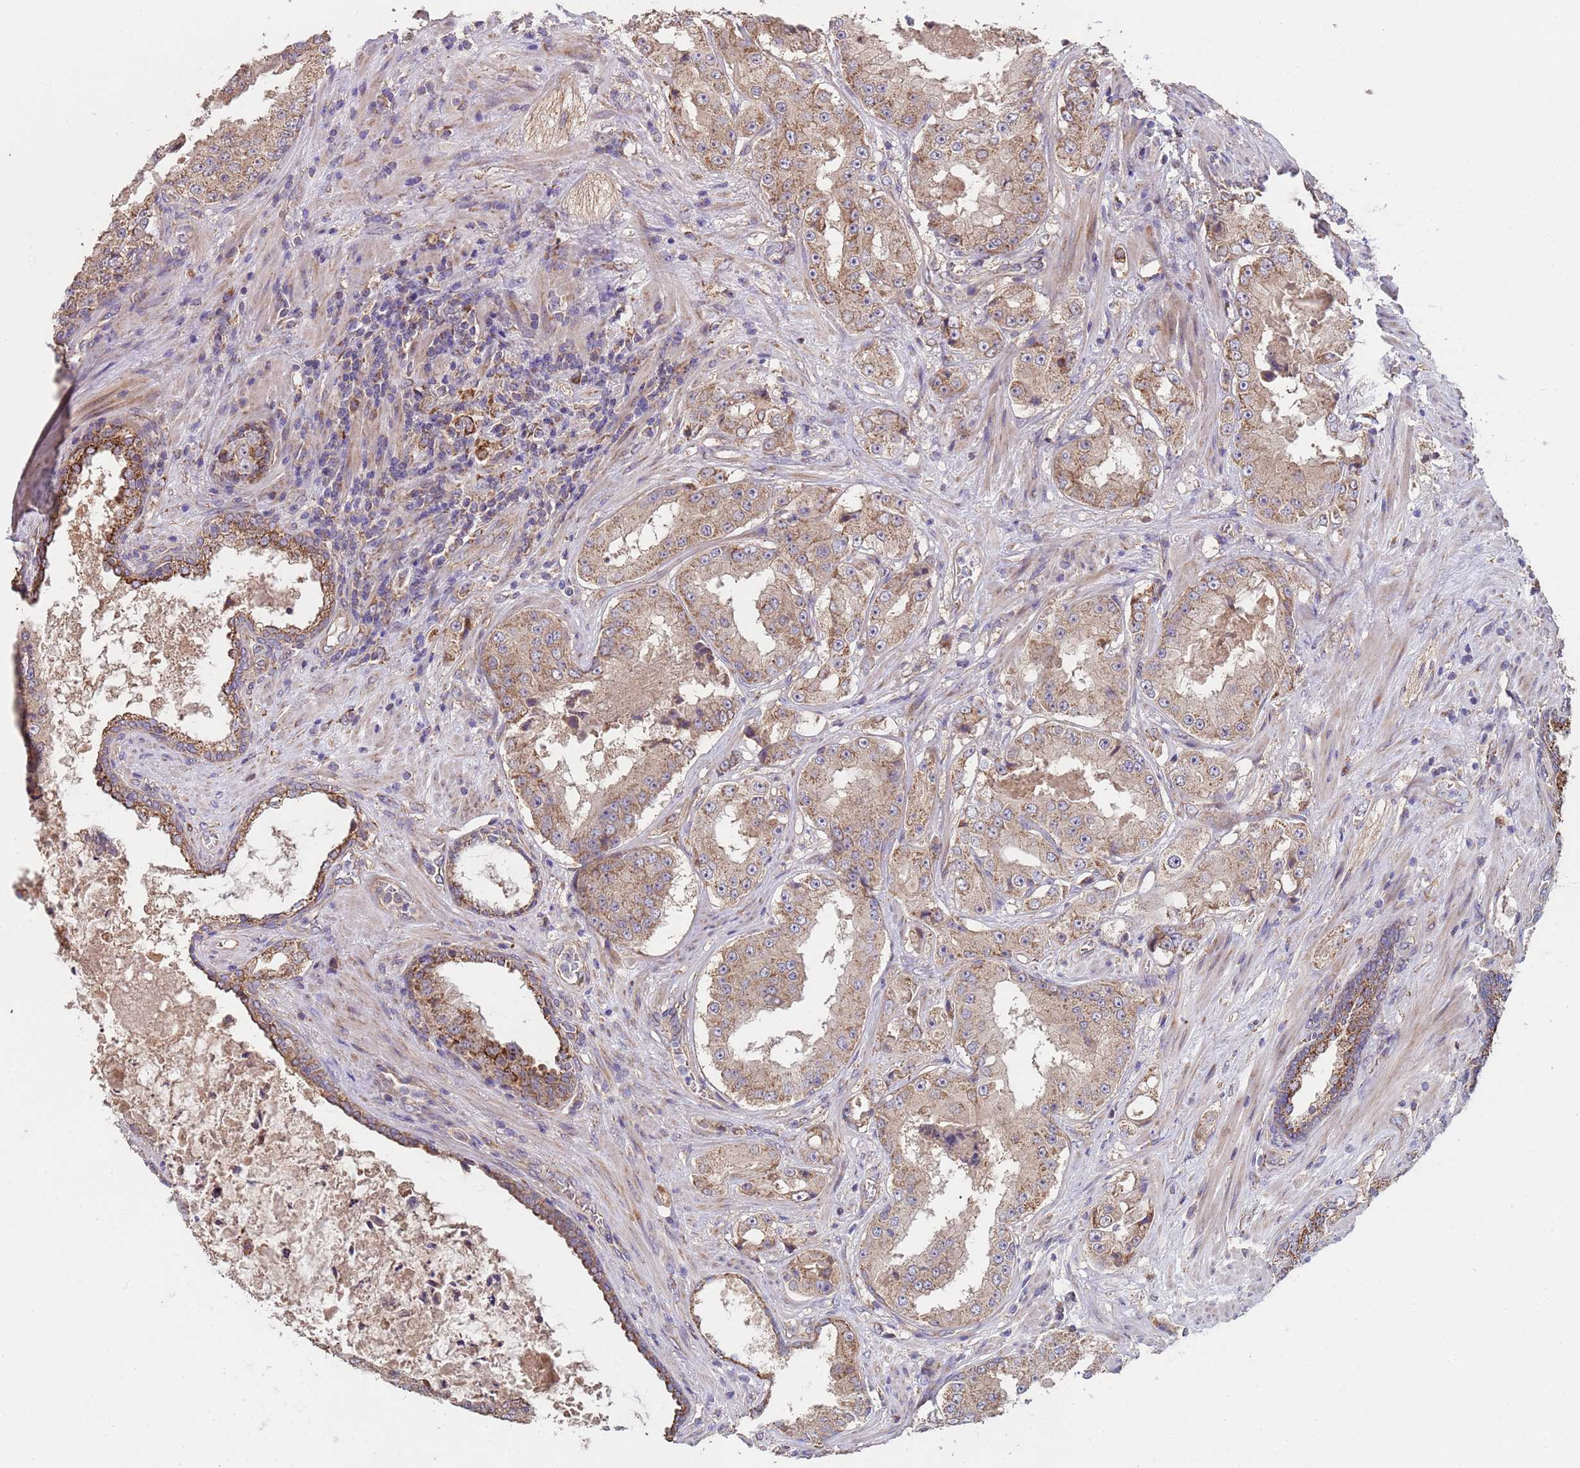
{"staining": {"intensity": "weak", "quantity": ">75%", "location": "cytoplasmic/membranous"}, "tissue": "prostate cancer", "cell_type": "Tumor cells", "image_type": "cancer", "snomed": [{"axis": "morphology", "description": "Adenocarcinoma, High grade"}, {"axis": "topography", "description": "Prostate"}], "caption": "Prostate adenocarcinoma (high-grade) stained with immunohistochemistry (IHC) displays weak cytoplasmic/membranous expression in about >75% of tumor cells.", "gene": "EEF1AKMT1", "patient": {"sex": "male", "age": 73}}